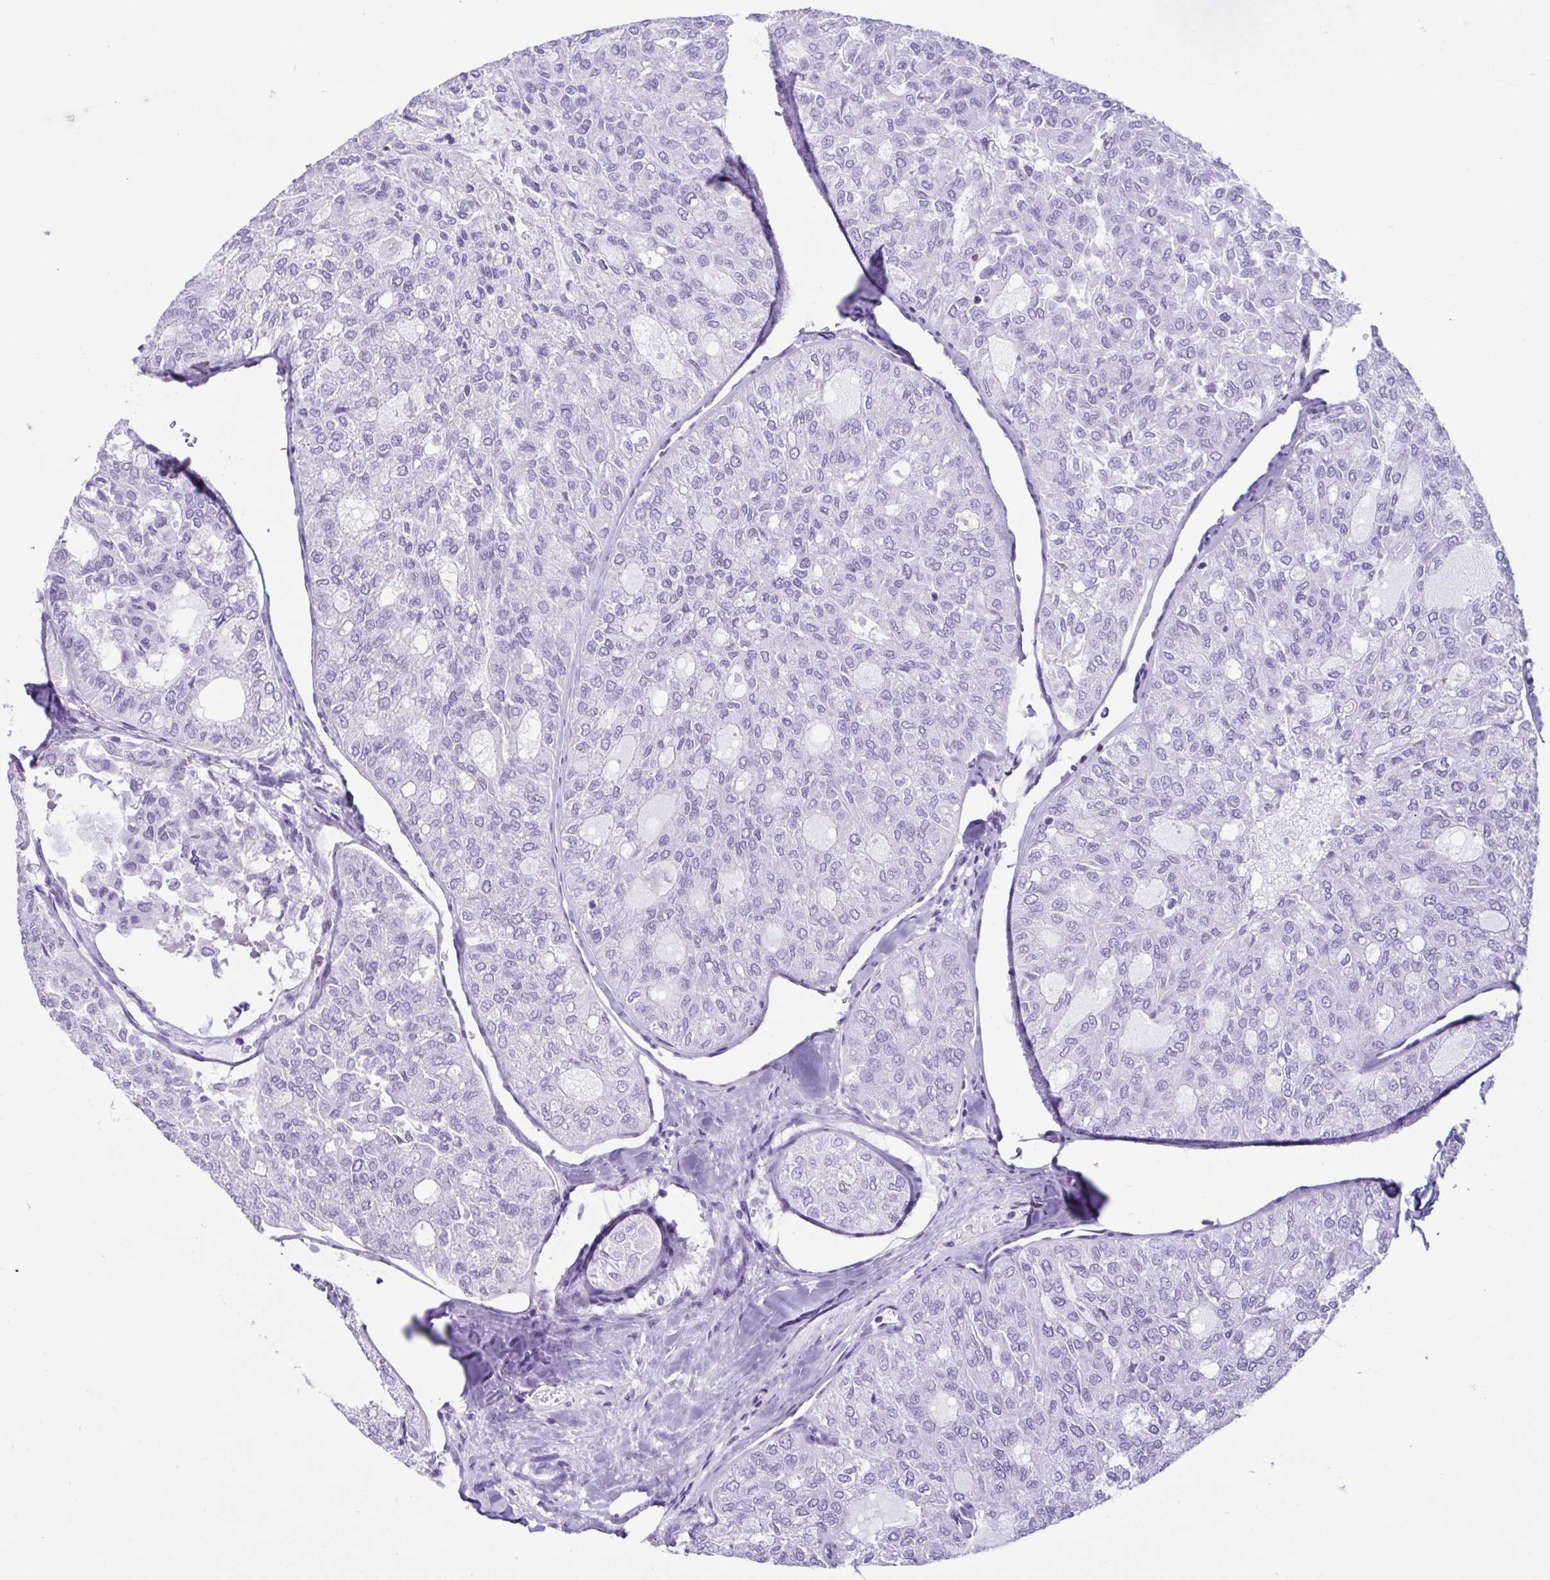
{"staining": {"intensity": "negative", "quantity": "none", "location": "none"}, "tissue": "thyroid cancer", "cell_type": "Tumor cells", "image_type": "cancer", "snomed": [{"axis": "morphology", "description": "Follicular adenoma carcinoma, NOS"}, {"axis": "topography", "description": "Thyroid gland"}], "caption": "High power microscopy histopathology image of an immunohistochemistry (IHC) micrograph of thyroid follicular adenoma carcinoma, revealing no significant positivity in tumor cells.", "gene": "CYP11B1", "patient": {"sex": "male", "age": 75}}